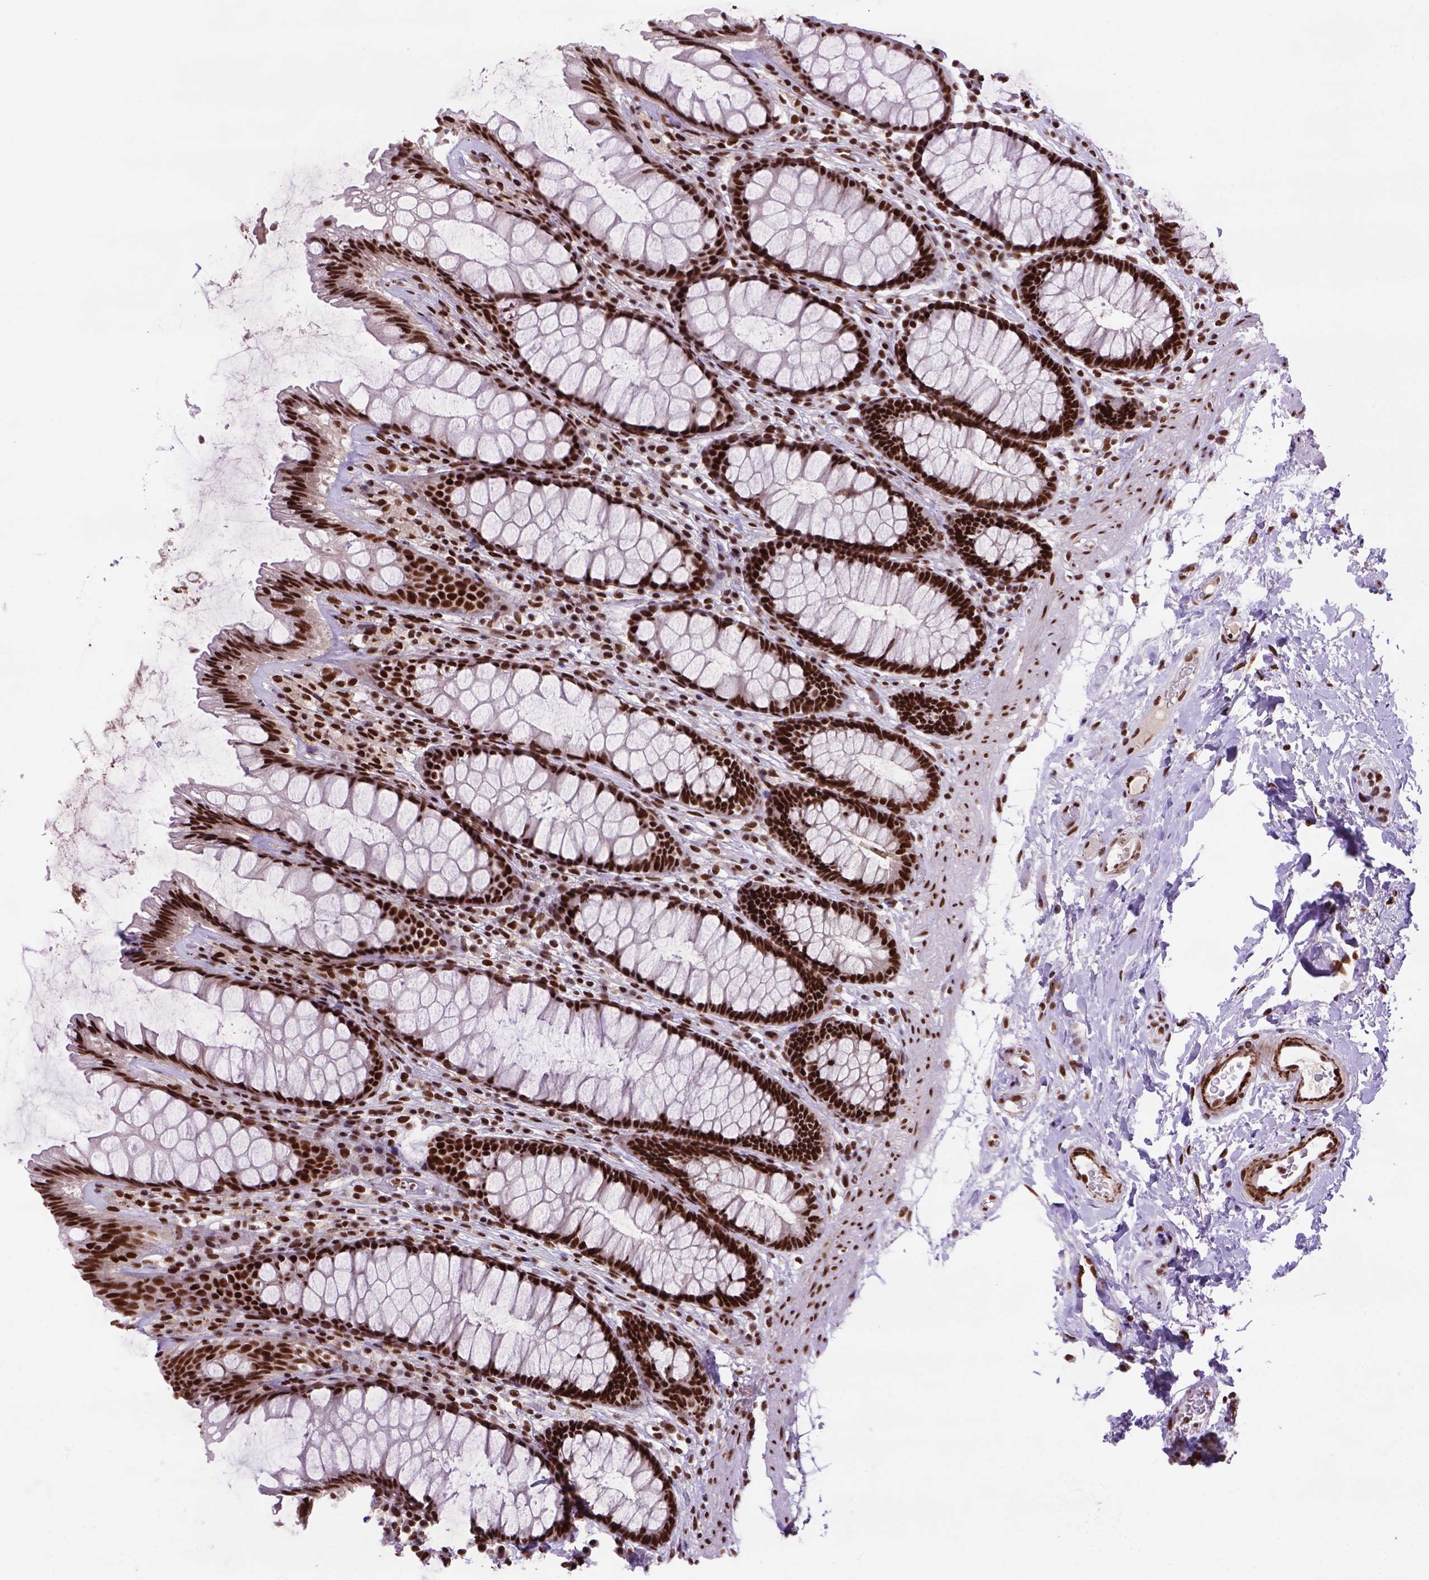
{"staining": {"intensity": "strong", "quantity": ">75%", "location": "nuclear"}, "tissue": "rectum", "cell_type": "Glandular cells", "image_type": "normal", "snomed": [{"axis": "morphology", "description": "Normal tissue, NOS"}, {"axis": "topography", "description": "Rectum"}], "caption": "Strong nuclear staining for a protein is appreciated in approximately >75% of glandular cells of benign rectum using immunohistochemistry.", "gene": "NSMCE2", "patient": {"sex": "male", "age": 72}}